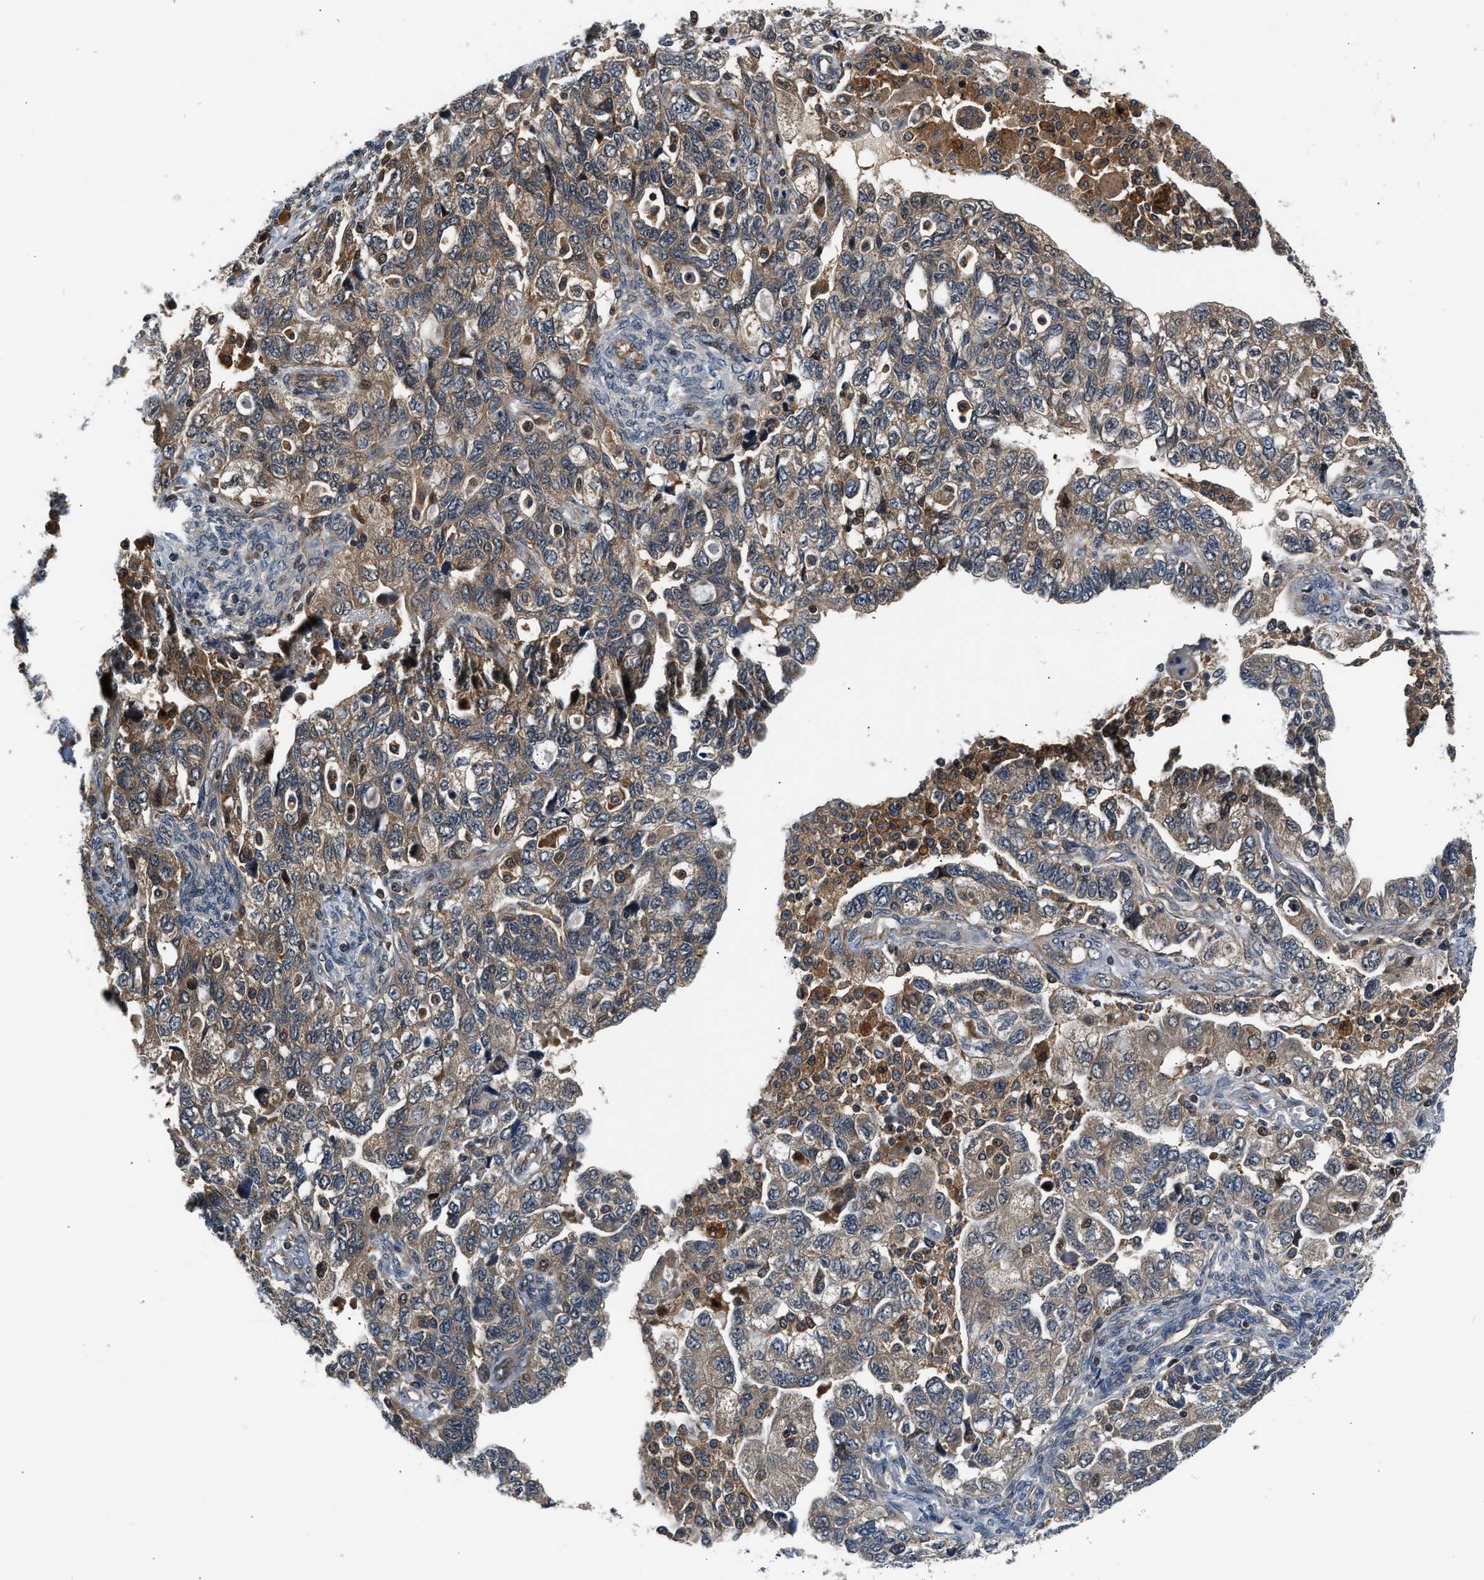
{"staining": {"intensity": "weak", "quantity": "25%-75%", "location": "cytoplasmic/membranous"}, "tissue": "ovarian cancer", "cell_type": "Tumor cells", "image_type": "cancer", "snomed": [{"axis": "morphology", "description": "Carcinoma, NOS"}, {"axis": "morphology", "description": "Cystadenocarcinoma, serous, NOS"}, {"axis": "topography", "description": "Ovary"}], "caption": "Weak cytoplasmic/membranous staining is identified in about 25%-75% of tumor cells in ovarian serous cystadenocarcinoma.", "gene": "TUT7", "patient": {"sex": "female", "age": 69}}